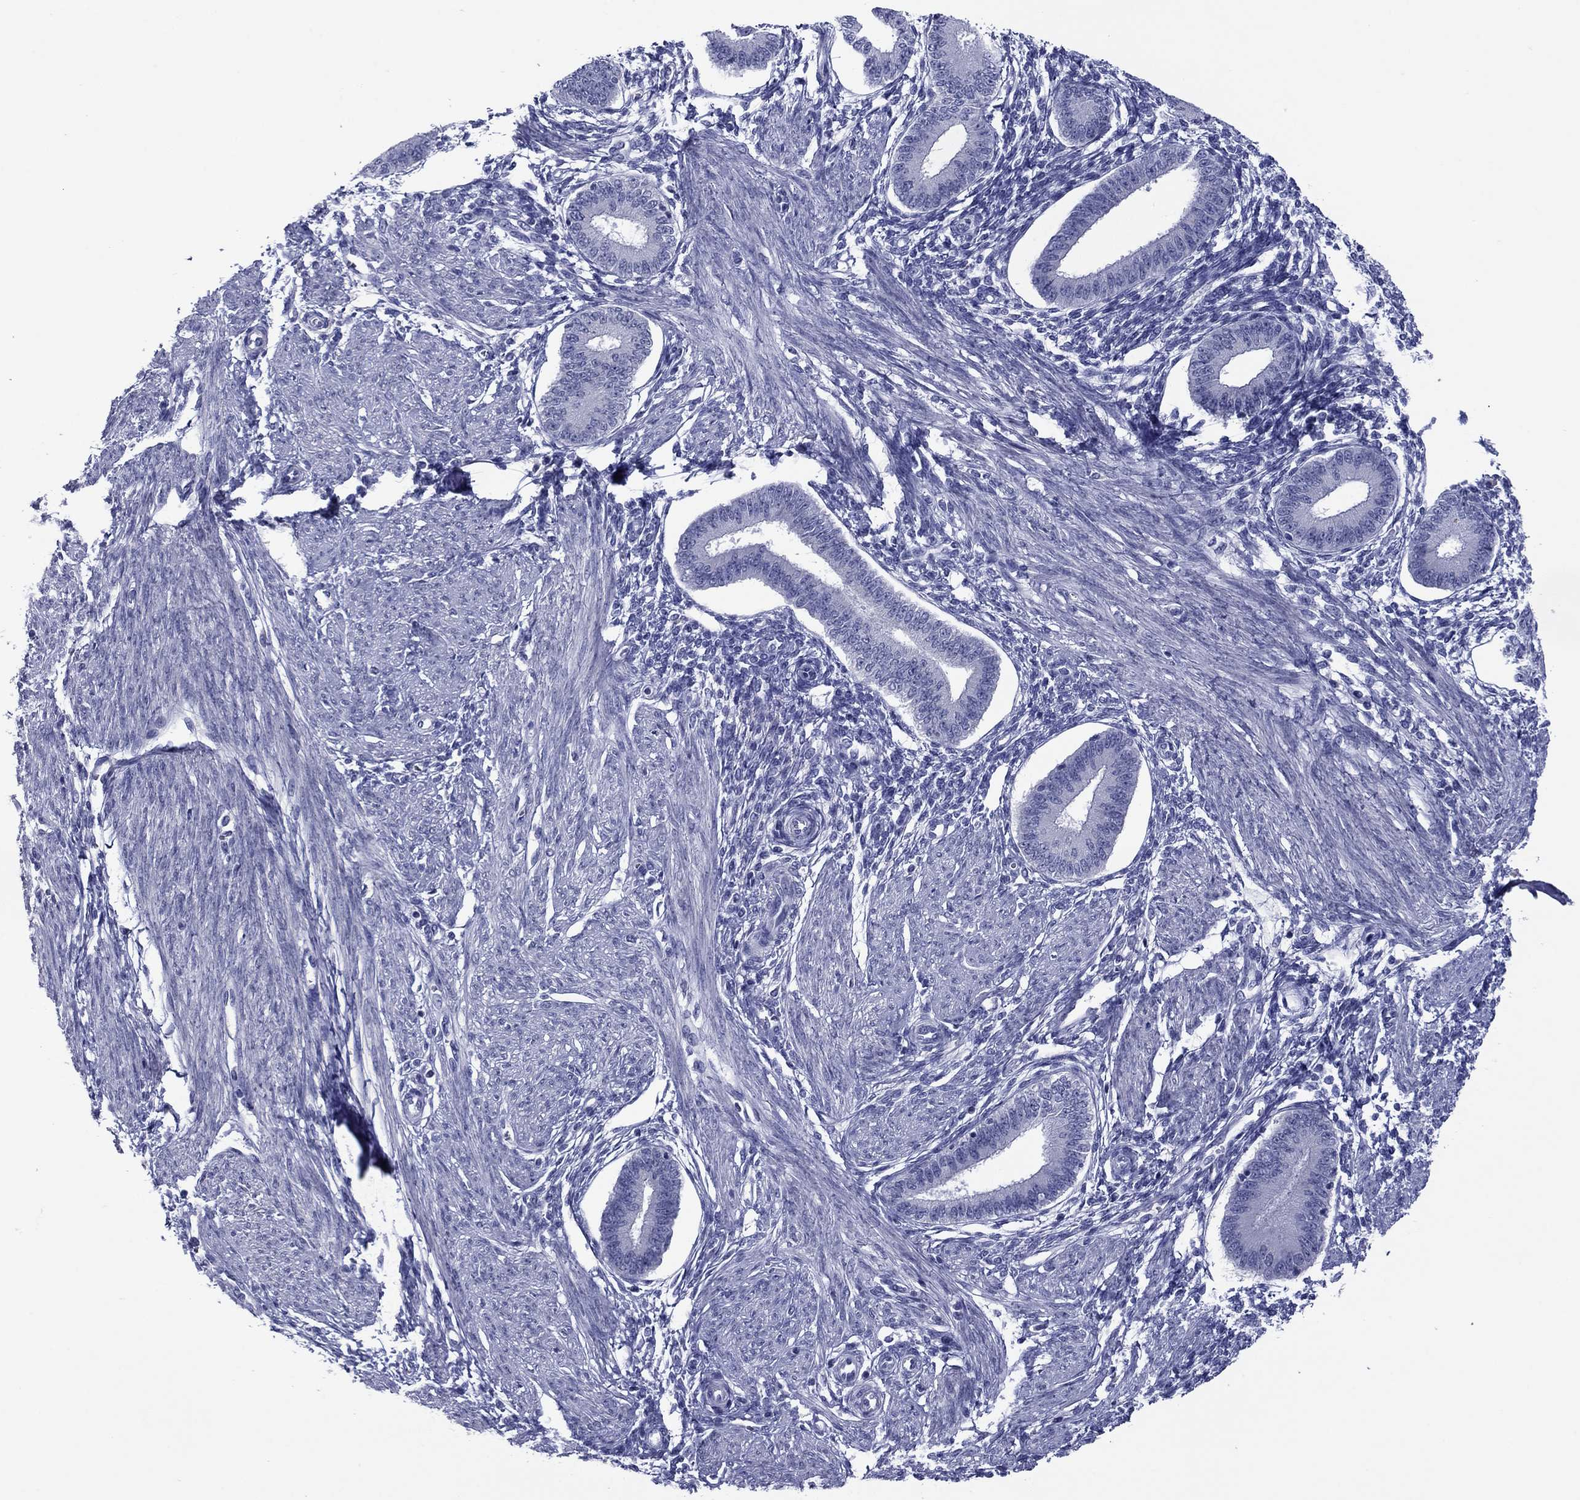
{"staining": {"intensity": "negative", "quantity": "none", "location": "none"}, "tissue": "endometrium", "cell_type": "Cells in endometrial stroma", "image_type": "normal", "snomed": [{"axis": "morphology", "description": "Normal tissue, NOS"}, {"axis": "topography", "description": "Endometrium"}], "caption": "An IHC image of benign endometrium is shown. There is no staining in cells in endometrial stroma of endometrium. (DAB IHC visualized using brightfield microscopy, high magnification).", "gene": "TCFL5", "patient": {"sex": "female", "age": 39}}